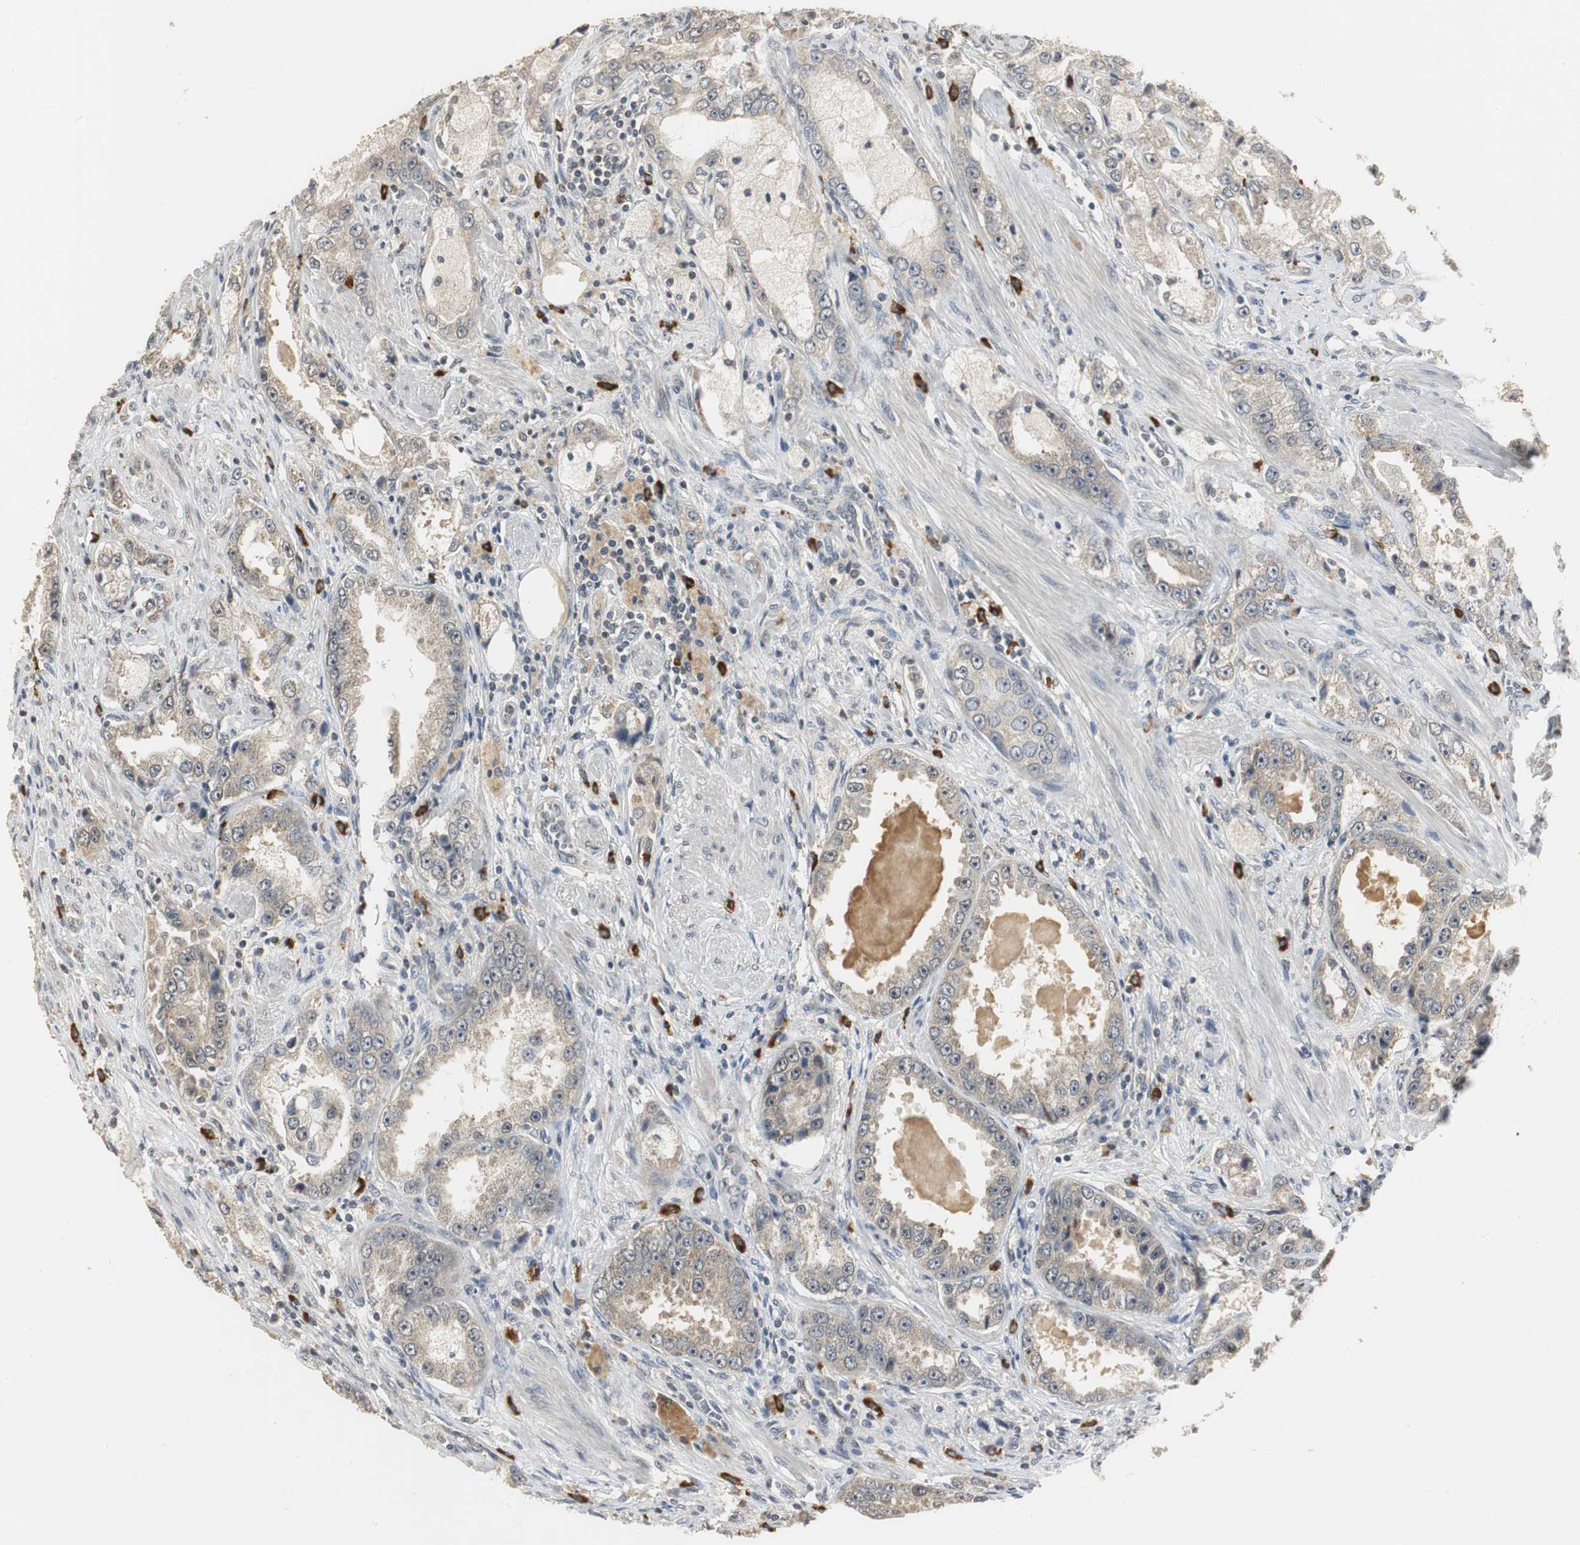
{"staining": {"intensity": "weak", "quantity": ">75%", "location": "cytoplasmic/membranous"}, "tissue": "prostate cancer", "cell_type": "Tumor cells", "image_type": "cancer", "snomed": [{"axis": "morphology", "description": "Adenocarcinoma, High grade"}, {"axis": "topography", "description": "Prostate"}], "caption": "A brown stain shows weak cytoplasmic/membranous positivity of a protein in prostate cancer (high-grade adenocarcinoma) tumor cells. Nuclei are stained in blue.", "gene": "ELOA", "patient": {"sex": "male", "age": 63}}